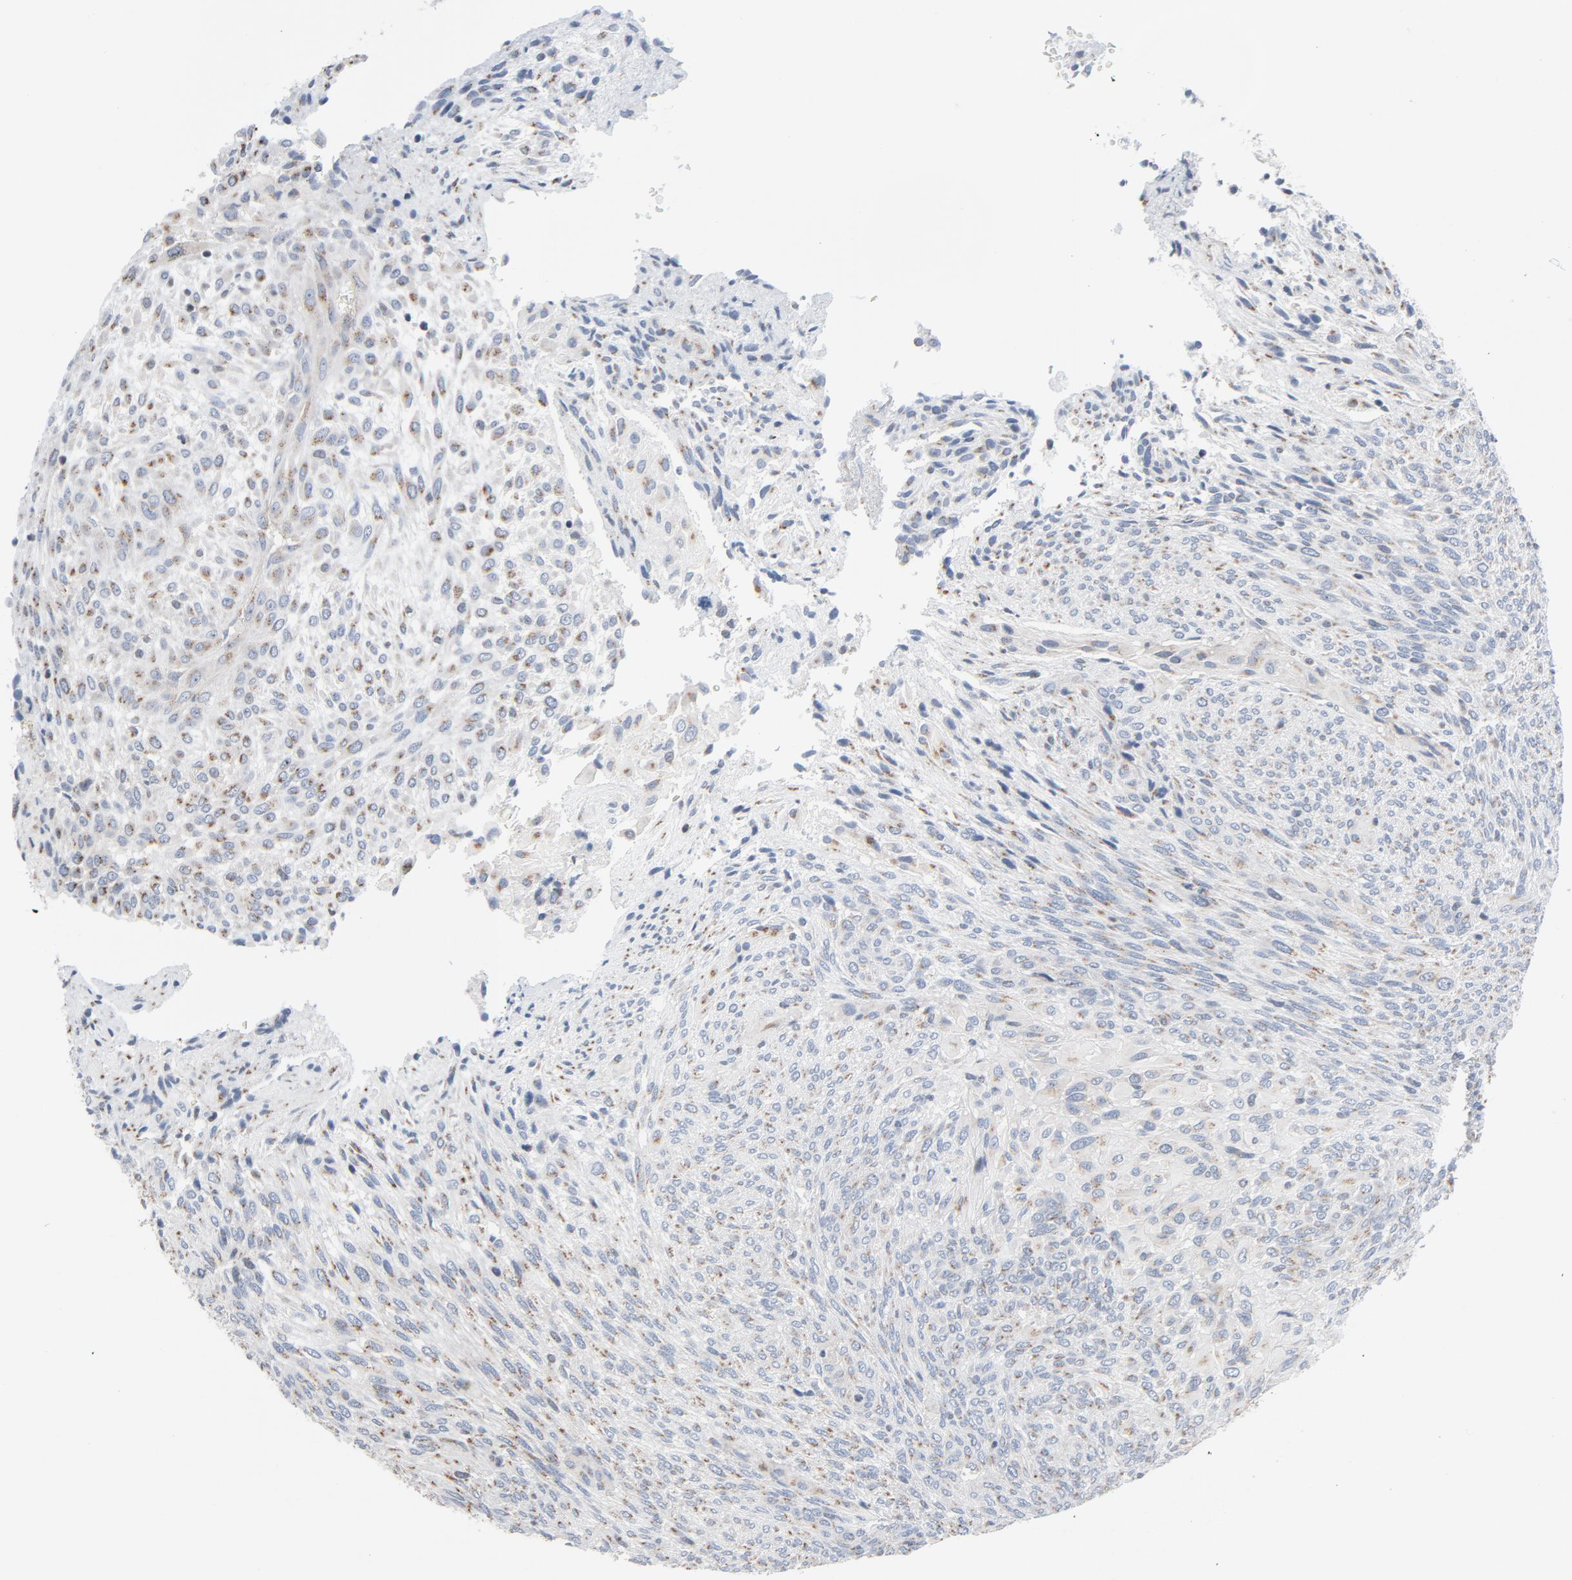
{"staining": {"intensity": "moderate", "quantity": "25%-75%", "location": "cytoplasmic/membranous"}, "tissue": "glioma", "cell_type": "Tumor cells", "image_type": "cancer", "snomed": [{"axis": "morphology", "description": "Glioma, malignant, High grade"}, {"axis": "topography", "description": "Cerebral cortex"}], "caption": "A high-resolution photomicrograph shows IHC staining of glioma, which reveals moderate cytoplasmic/membranous staining in approximately 25%-75% of tumor cells. Nuclei are stained in blue.", "gene": "YIPF6", "patient": {"sex": "female", "age": 55}}